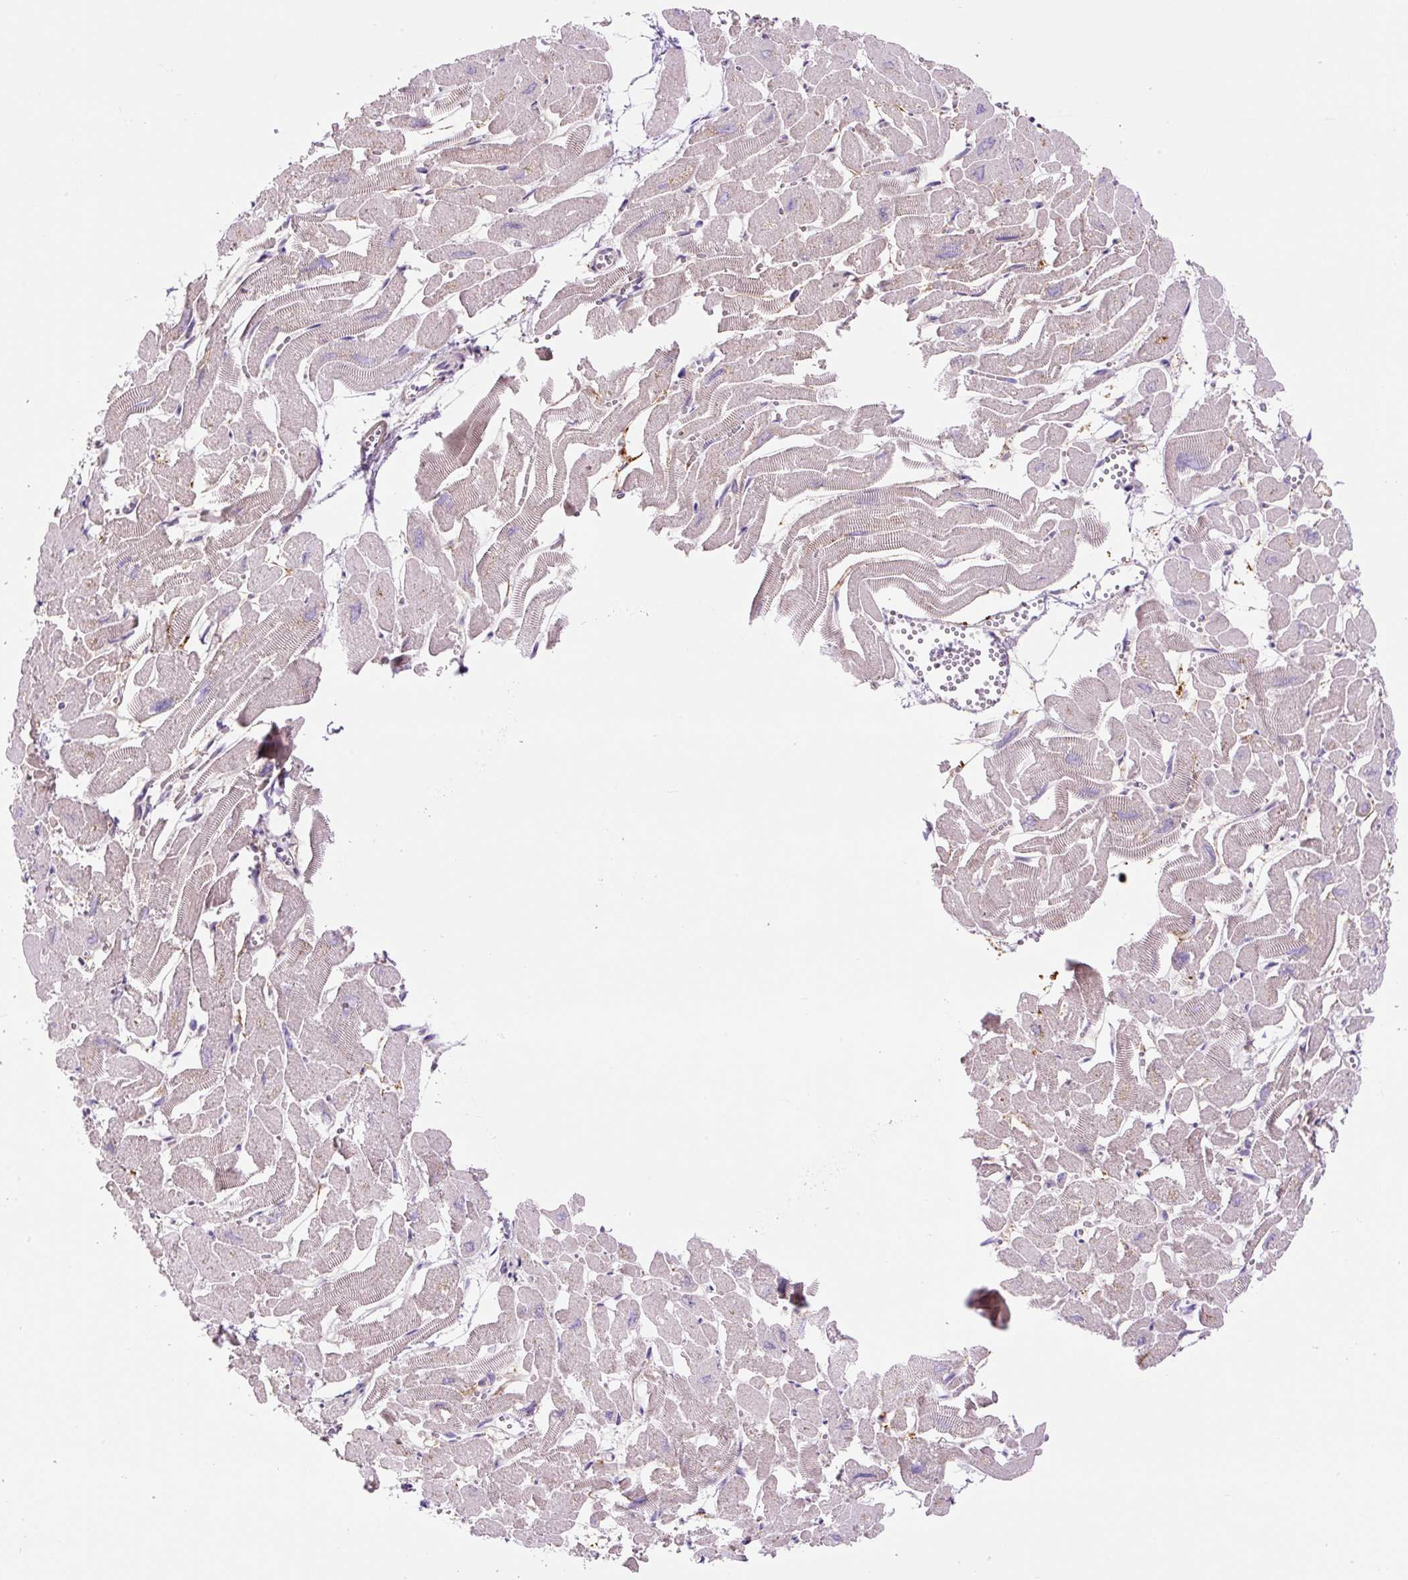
{"staining": {"intensity": "moderate", "quantity": "25%-75%", "location": "cytoplasmic/membranous"}, "tissue": "heart muscle", "cell_type": "Cardiomyocytes", "image_type": "normal", "snomed": [{"axis": "morphology", "description": "Normal tissue, NOS"}, {"axis": "topography", "description": "Heart"}], "caption": "Immunohistochemical staining of normal heart muscle reveals medium levels of moderate cytoplasmic/membranous positivity in about 25%-75% of cardiomyocytes. The staining is performed using DAB brown chromogen to label protein expression. The nuclei are counter-stained blue using hematoxylin.", "gene": "OGDHL", "patient": {"sex": "male", "age": 54}}